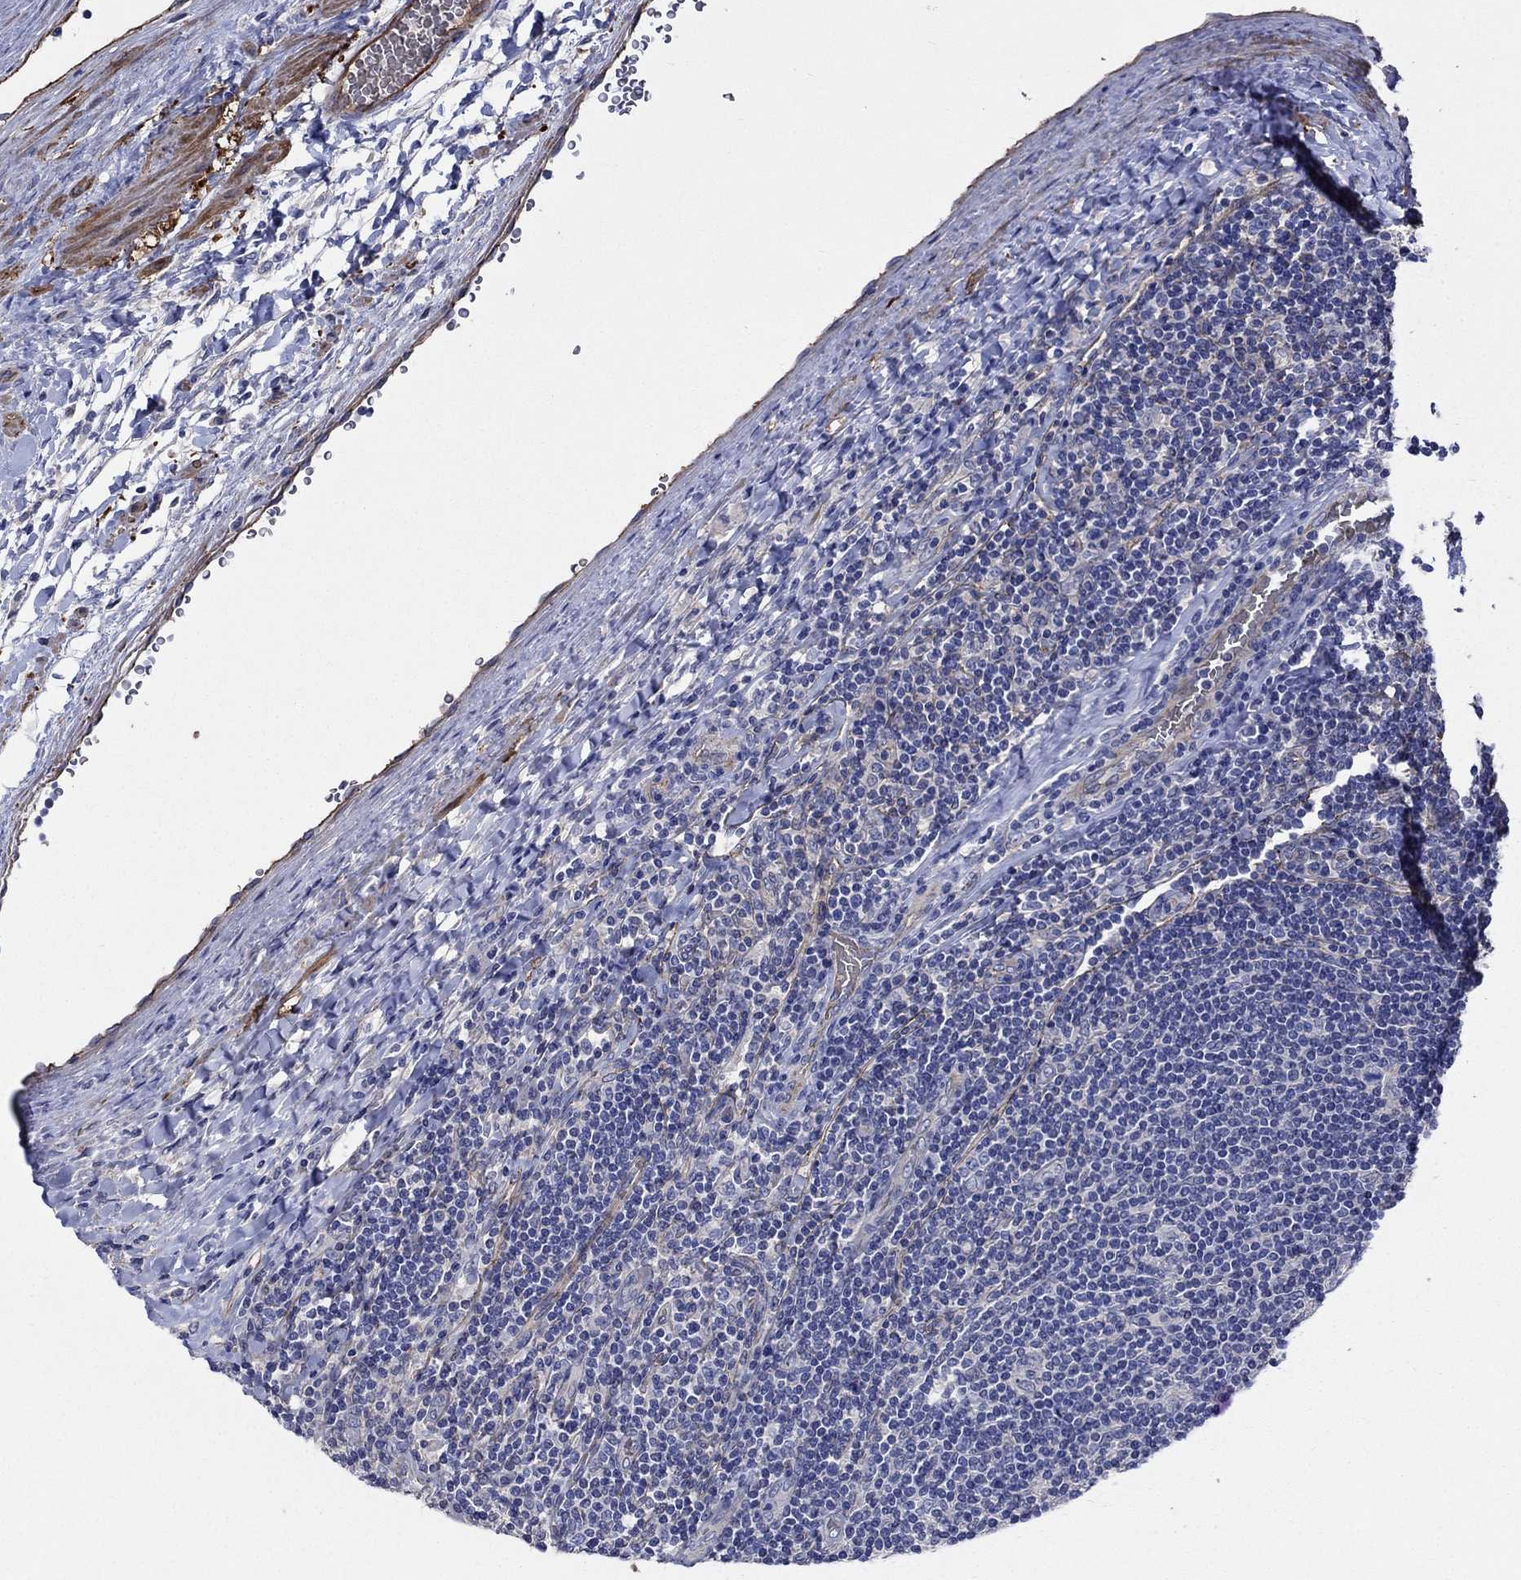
{"staining": {"intensity": "negative", "quantity": "none", "location": "none"}, "tissue": "lymphoma", "cell_type": "Tumor cells", "image_type": "cancer", "snomed": [{"axis": "morphology", "description": "Hodgkin's disease, NOS"}, {"axis": "topography", "description": "Lymph node"}], "caption": "Tumor cells are negative for brown protein staining in lymphoma.", "gene": "FLNC", "patient": {"sex": "male", "age": 40}}